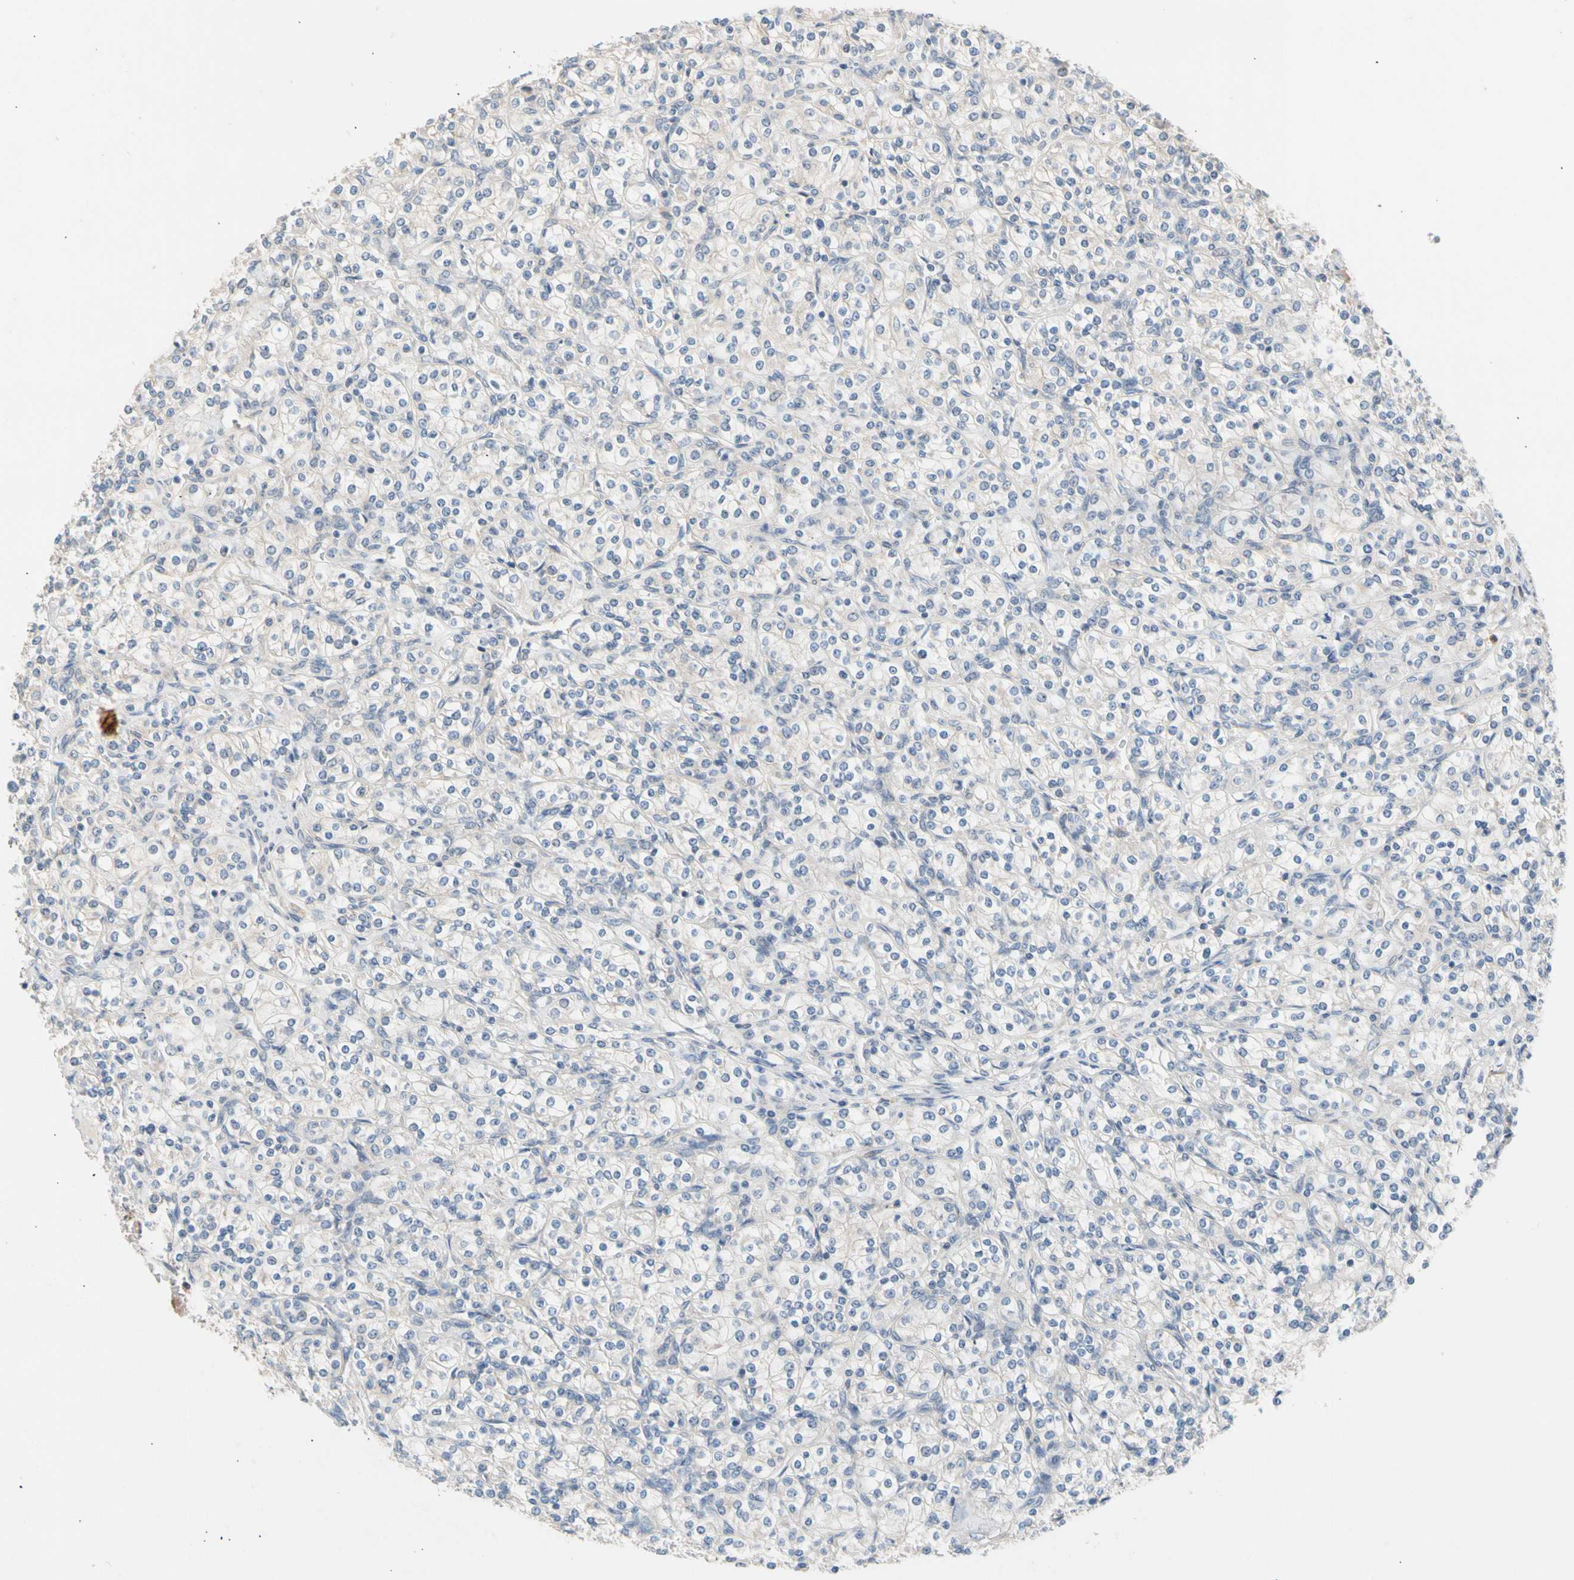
{"staining": {"intensity": "negative", "quantity": "none", "location": "none"}, "tissue": "renal cancer", "cell_type": "Tumor cells", "image_type": "cancer", "snomed": [{"axis": "morphology", "description": "Adenocarcinoma, NOS"}, {"axis": "topography", "description": "Kidney"}], "caption": "Immunohistochemistry photomicrograph of human adenocarcinoma (renal) stained for a protein (brown), which demonstrates no staining in tumor cells. (Brightfield microscopy of DAB immunohistochemistry (IHC) at high magnification).", "gene": "CNST", "patient": {"sex": "male", "age": 77}}